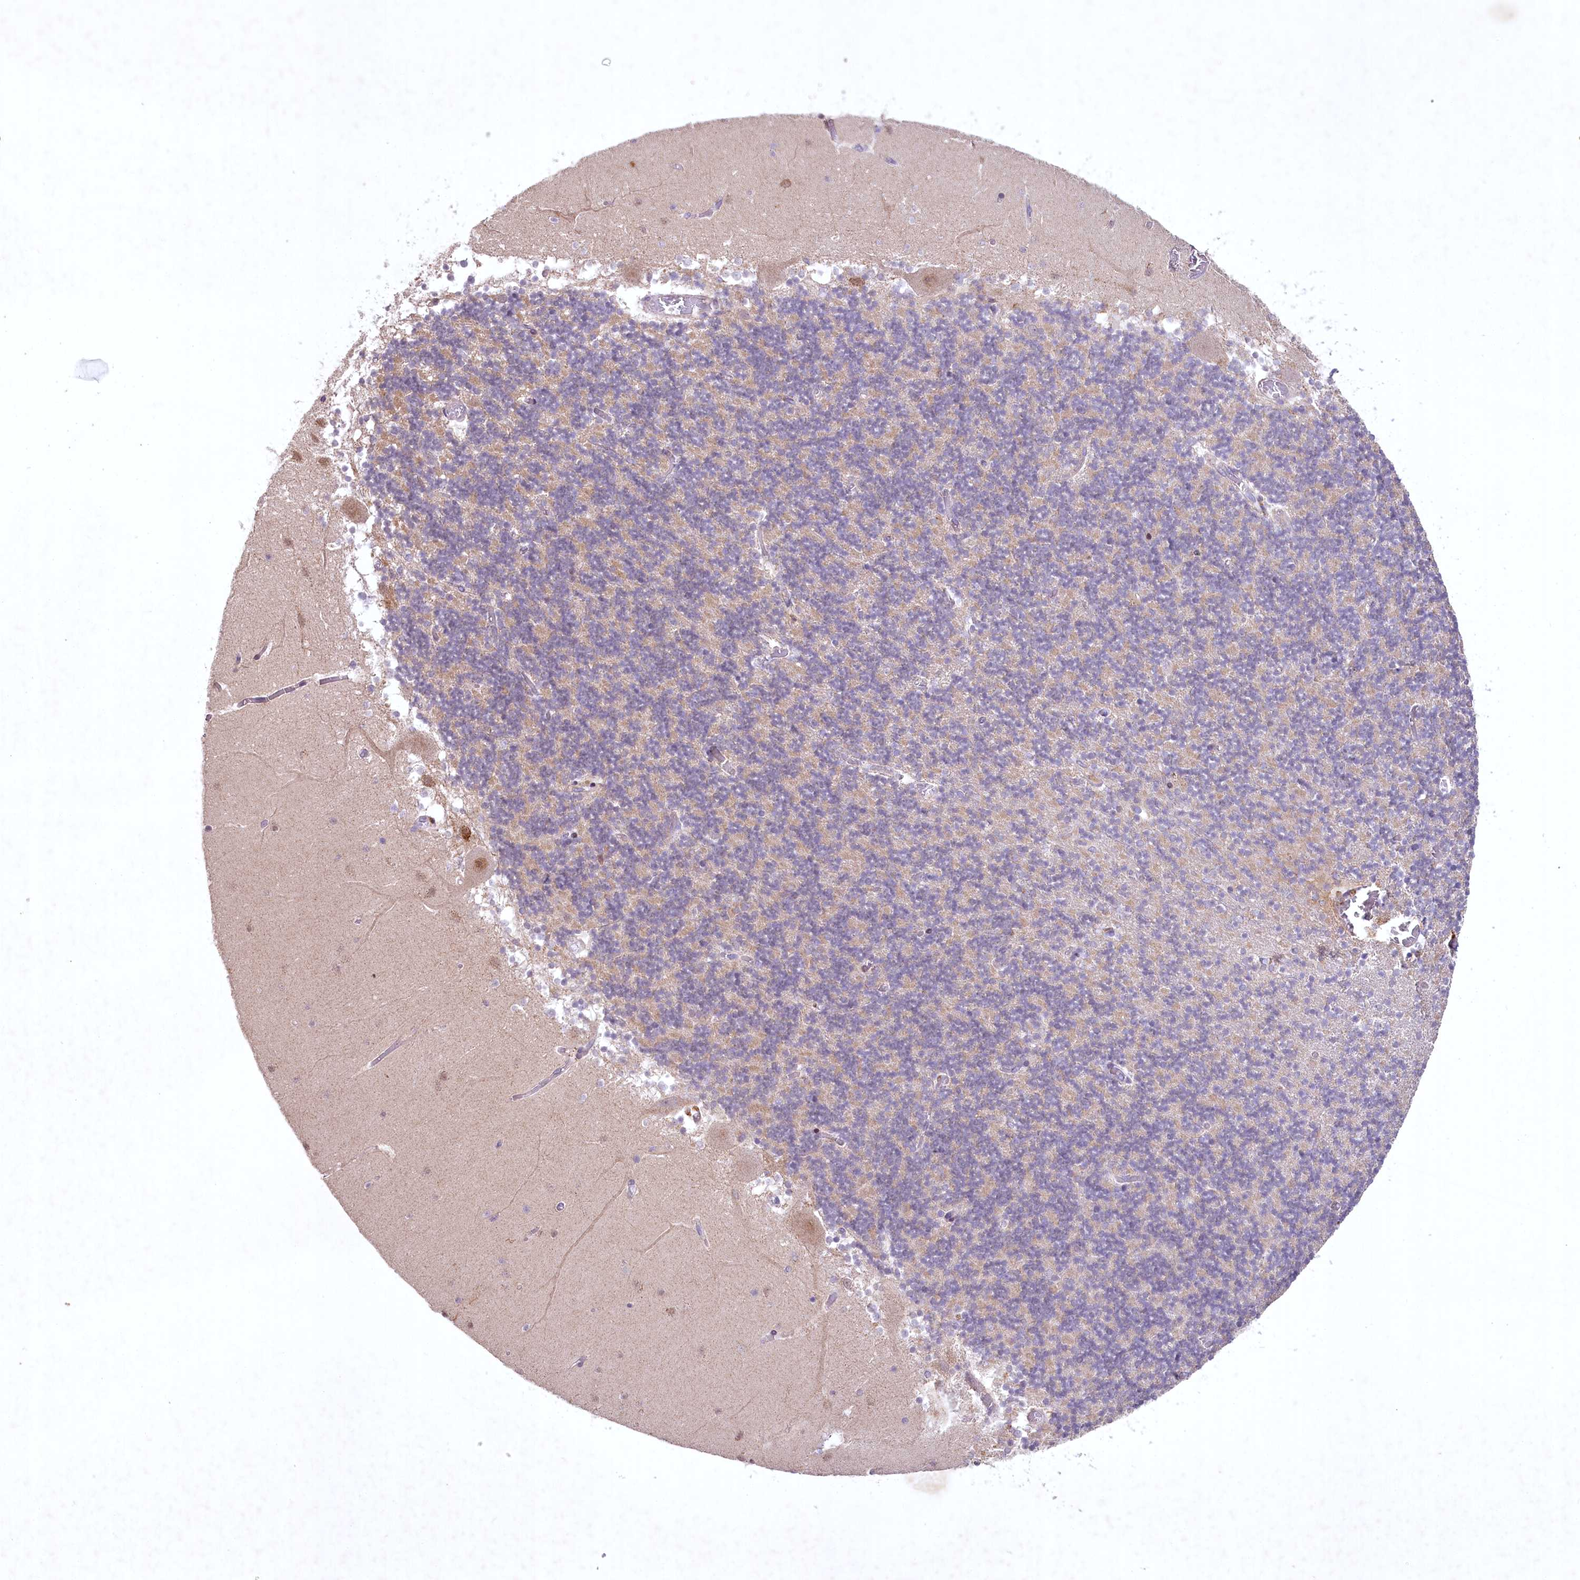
{"staining": {"intensity": "weak", "quantity": "25%-75%", "location": "cytoplasmic/membranous"}, "tissue": "cerebellum", "cell_type": "Cells in granular layer", "image_type": "normal", "snomed": [{"axis": "morphology", "description": "Normal tissue, NOS"}, {"axis": "topography", "description": "Cerebellum"}], "caption": "Protein staining by IHC displays weak cytoplasmic/membranous expression in approximately 25%-75% of cells in granular layer in unremarkable cerebellum. (DAB = brown stain, brightfield microscopy at high magnification).", "gene": "MRPL44", "patient": {"sex": "female", "age": 28}}